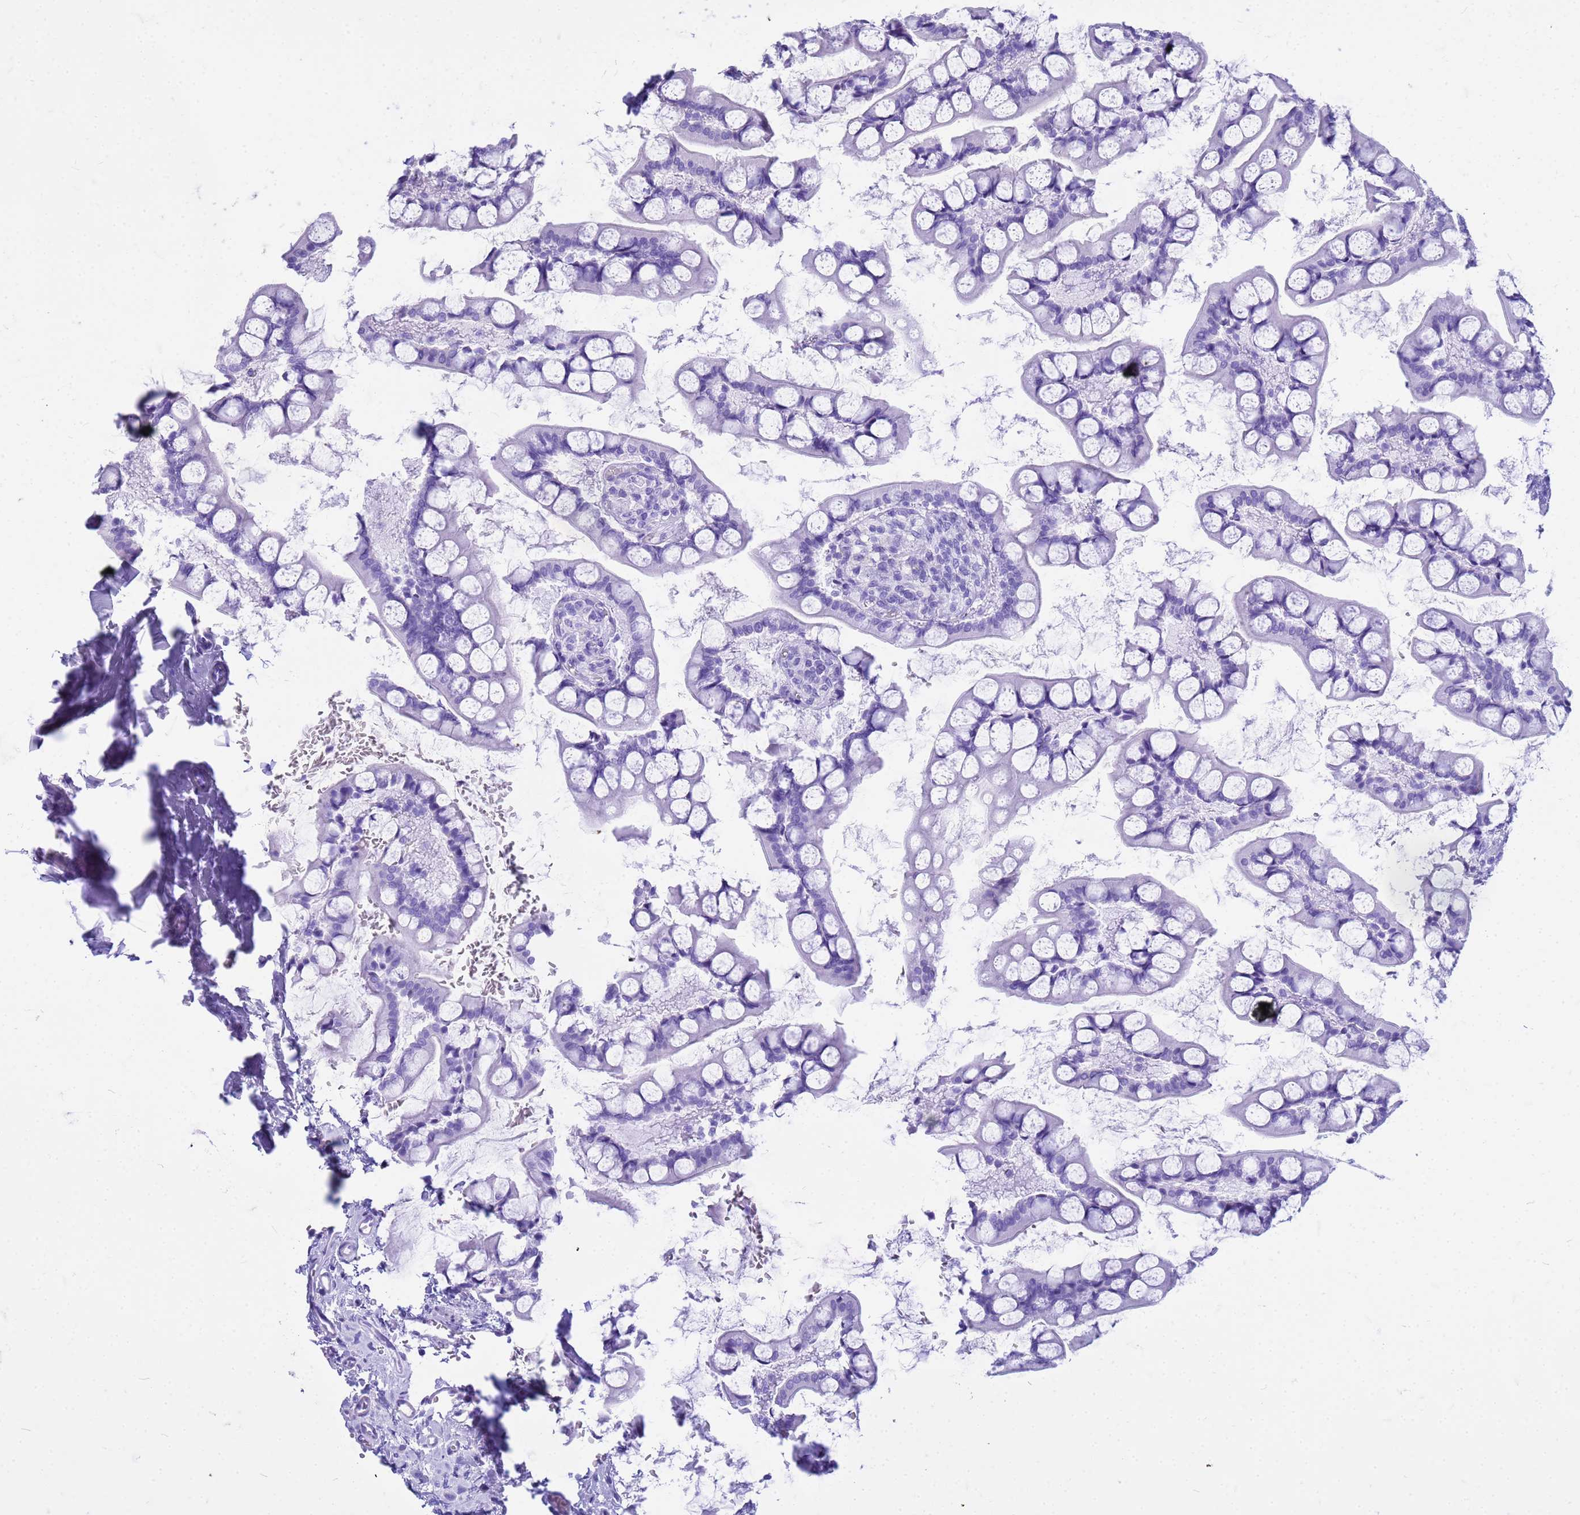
{"staining": {"intensity": "negative", "quantity": "none", "location": "none"}, "tissue": "small intestine", "cell_type": "Glandular cells", "image_type": "normal", "snomed": [{"axis": "morphology", "description": "Normal tissue, NOS"}, {"axis": "topography", "description": "Small intestine"}], "caption": "This is an immunohistochemistry micrograph of normal human small intestine. There is no staining in glandular cells.", "gene": "FAM184B", "patient": {"sex": "male", "age": 52}}